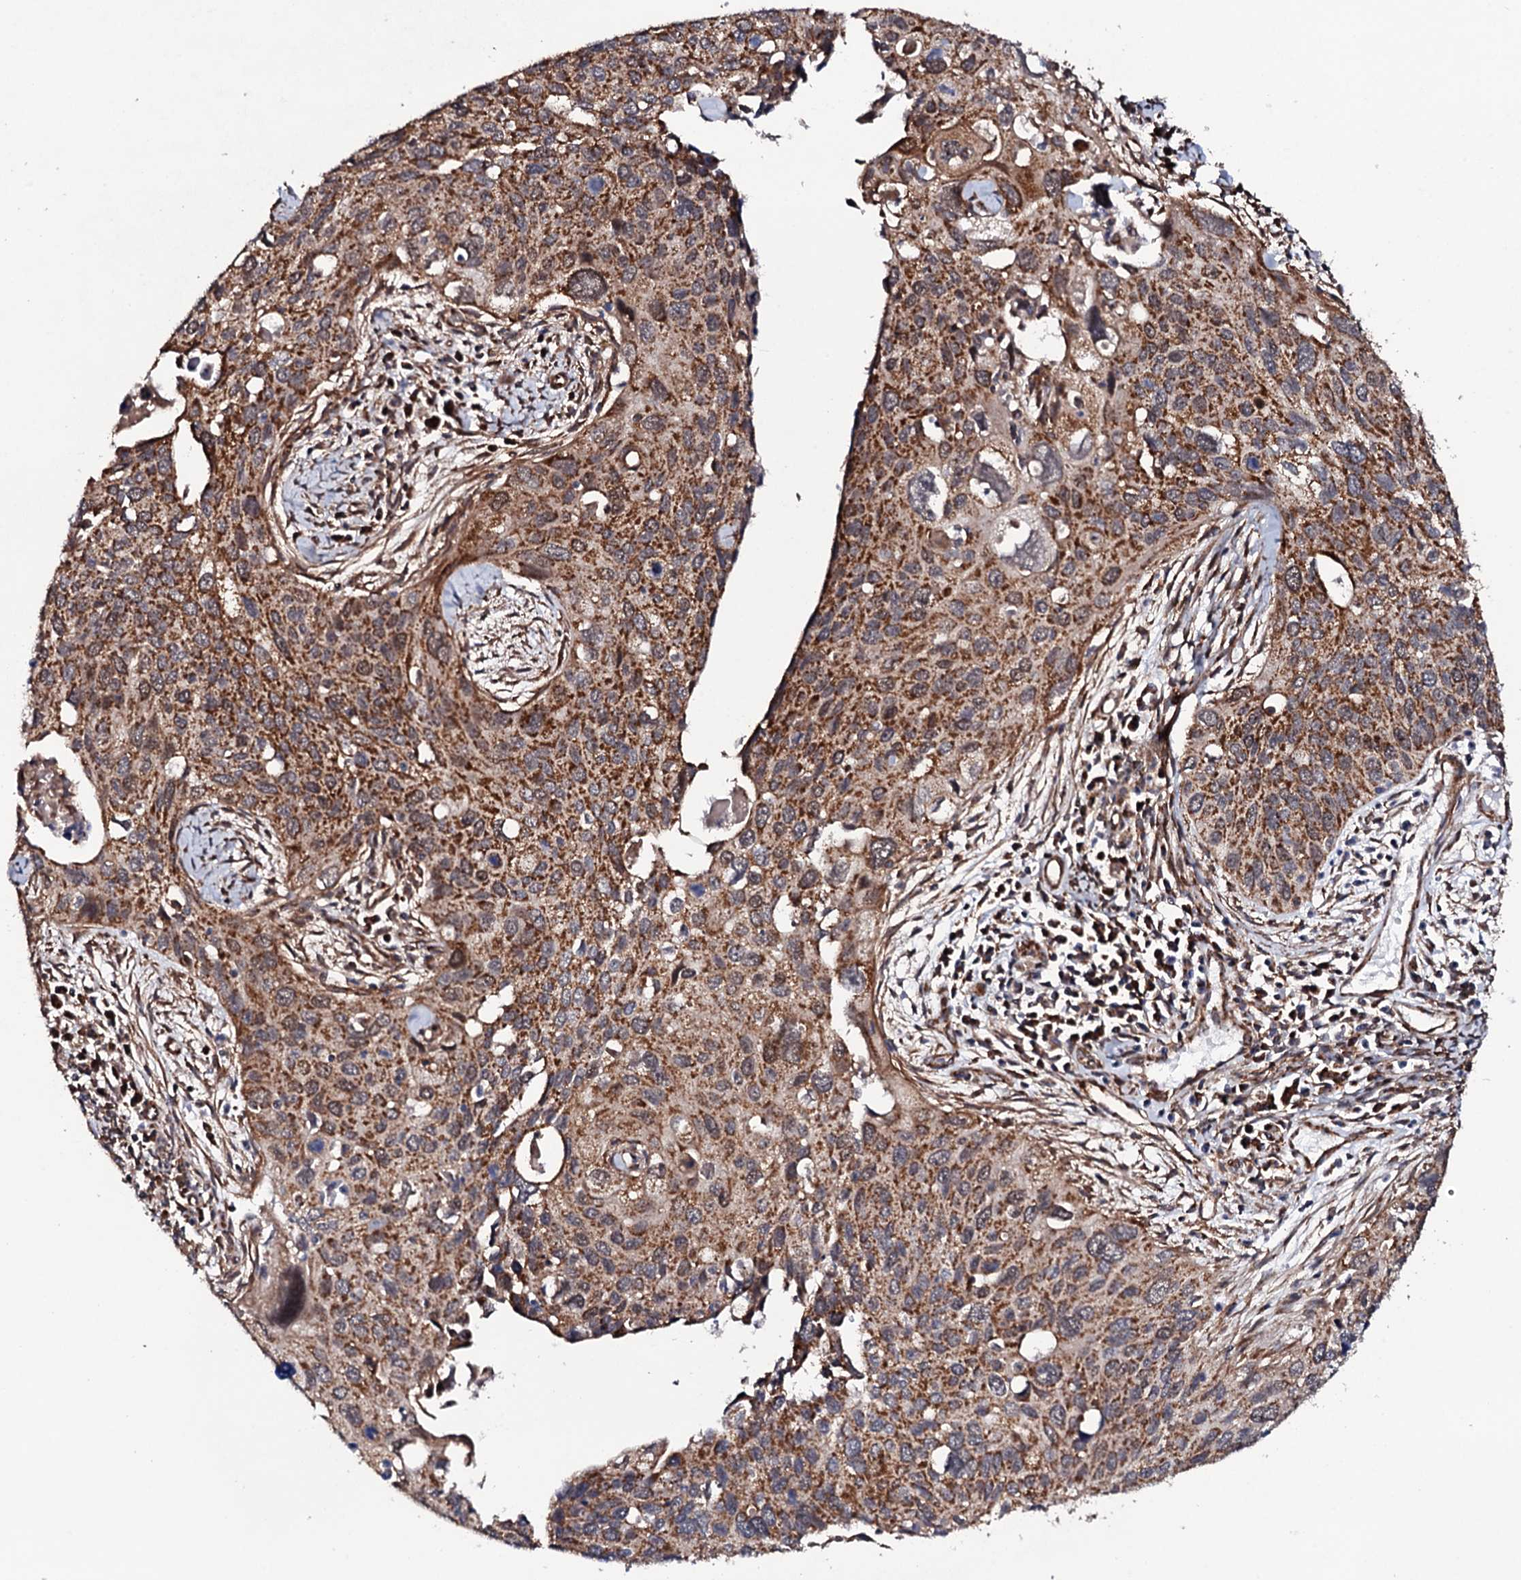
{"staining": {"intensity": "moderate", "quantity": ">75%", "location": "cytoplasmic/membranous"}, "tissue": "cervical cancer", "cell_type": "Tumor cells", "image_type": "cancer", "snomed": [{"axis": "morphology", "description": "Squamous cell carcinoma, NOS"}, {"axis": "topography", "description": "Cervix"}], "caption": "Cervical squamous cell carcinoma stained with DAB (3,3'-diaminobenzidine) immunohistochemistry (IHC) displays medium levels of moderate cytoplasmic/membranous positivity in about >75% of tumor cells. (DAB (3,3'-diaminobenzidine) = brown stain, brightfield microscopy at high magnification).", "gene": "MTIF3", "patient": {"sex": "female", "age": 55}}